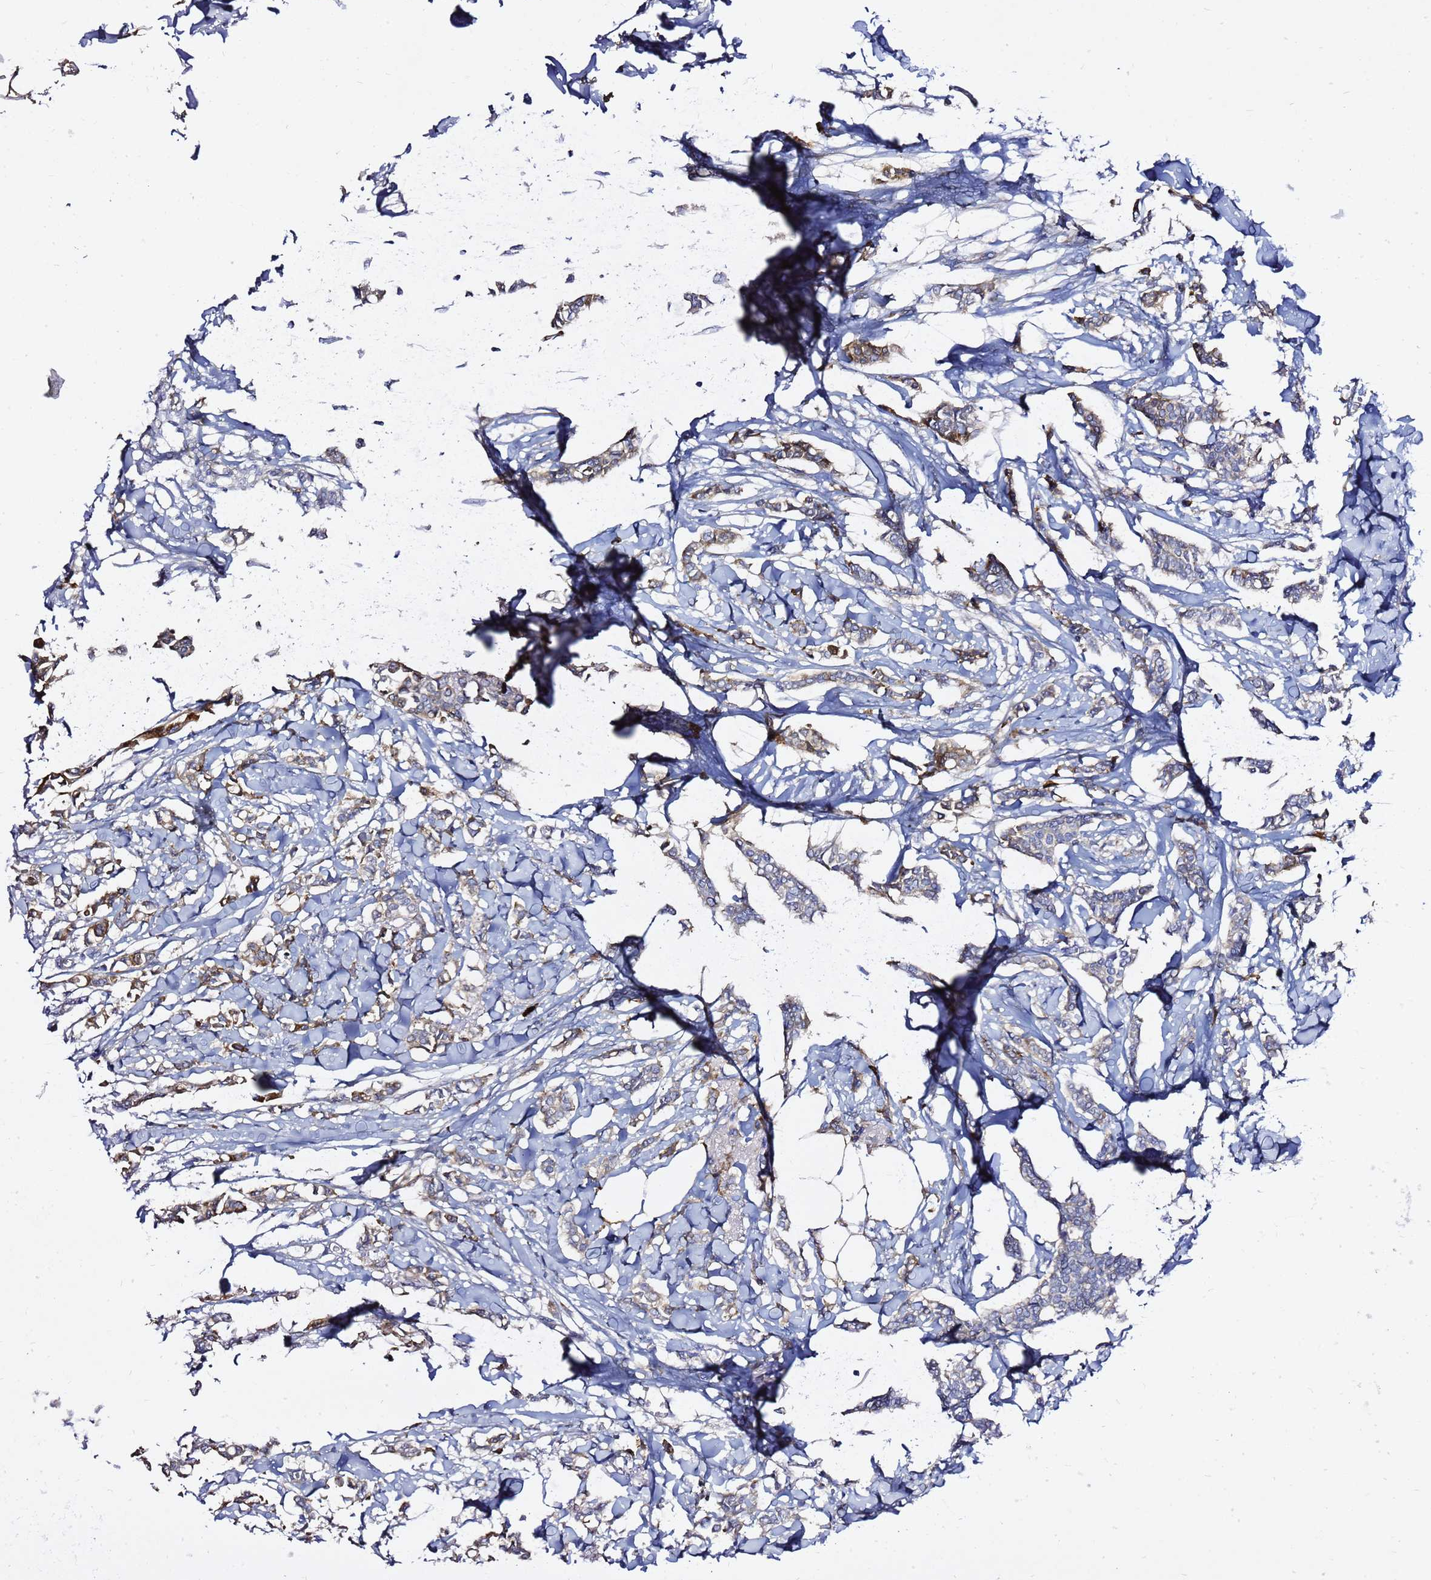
{"staining": {"intensity": "weak", "quantity": "25%-75%", "location": "cytoplasmic/membranous"}, "tissue": "breast cancer", "cell_type": "Tumor cells", "image_type": "cancer", "snomed": [{"axis": "morphology", "description": "Duct carcinoma"}, {"axis": "topography", "description": "Breast"}], "caption": "Protein staining of breast cancer (infiltrating ductal carcinoma) tissue demonstrates weak cytoplasmic/membranous positivity in approximately 25%-75% of tumor cells.", "gene": "MON1B", "patient": {"sex": "female", "age": 41}}